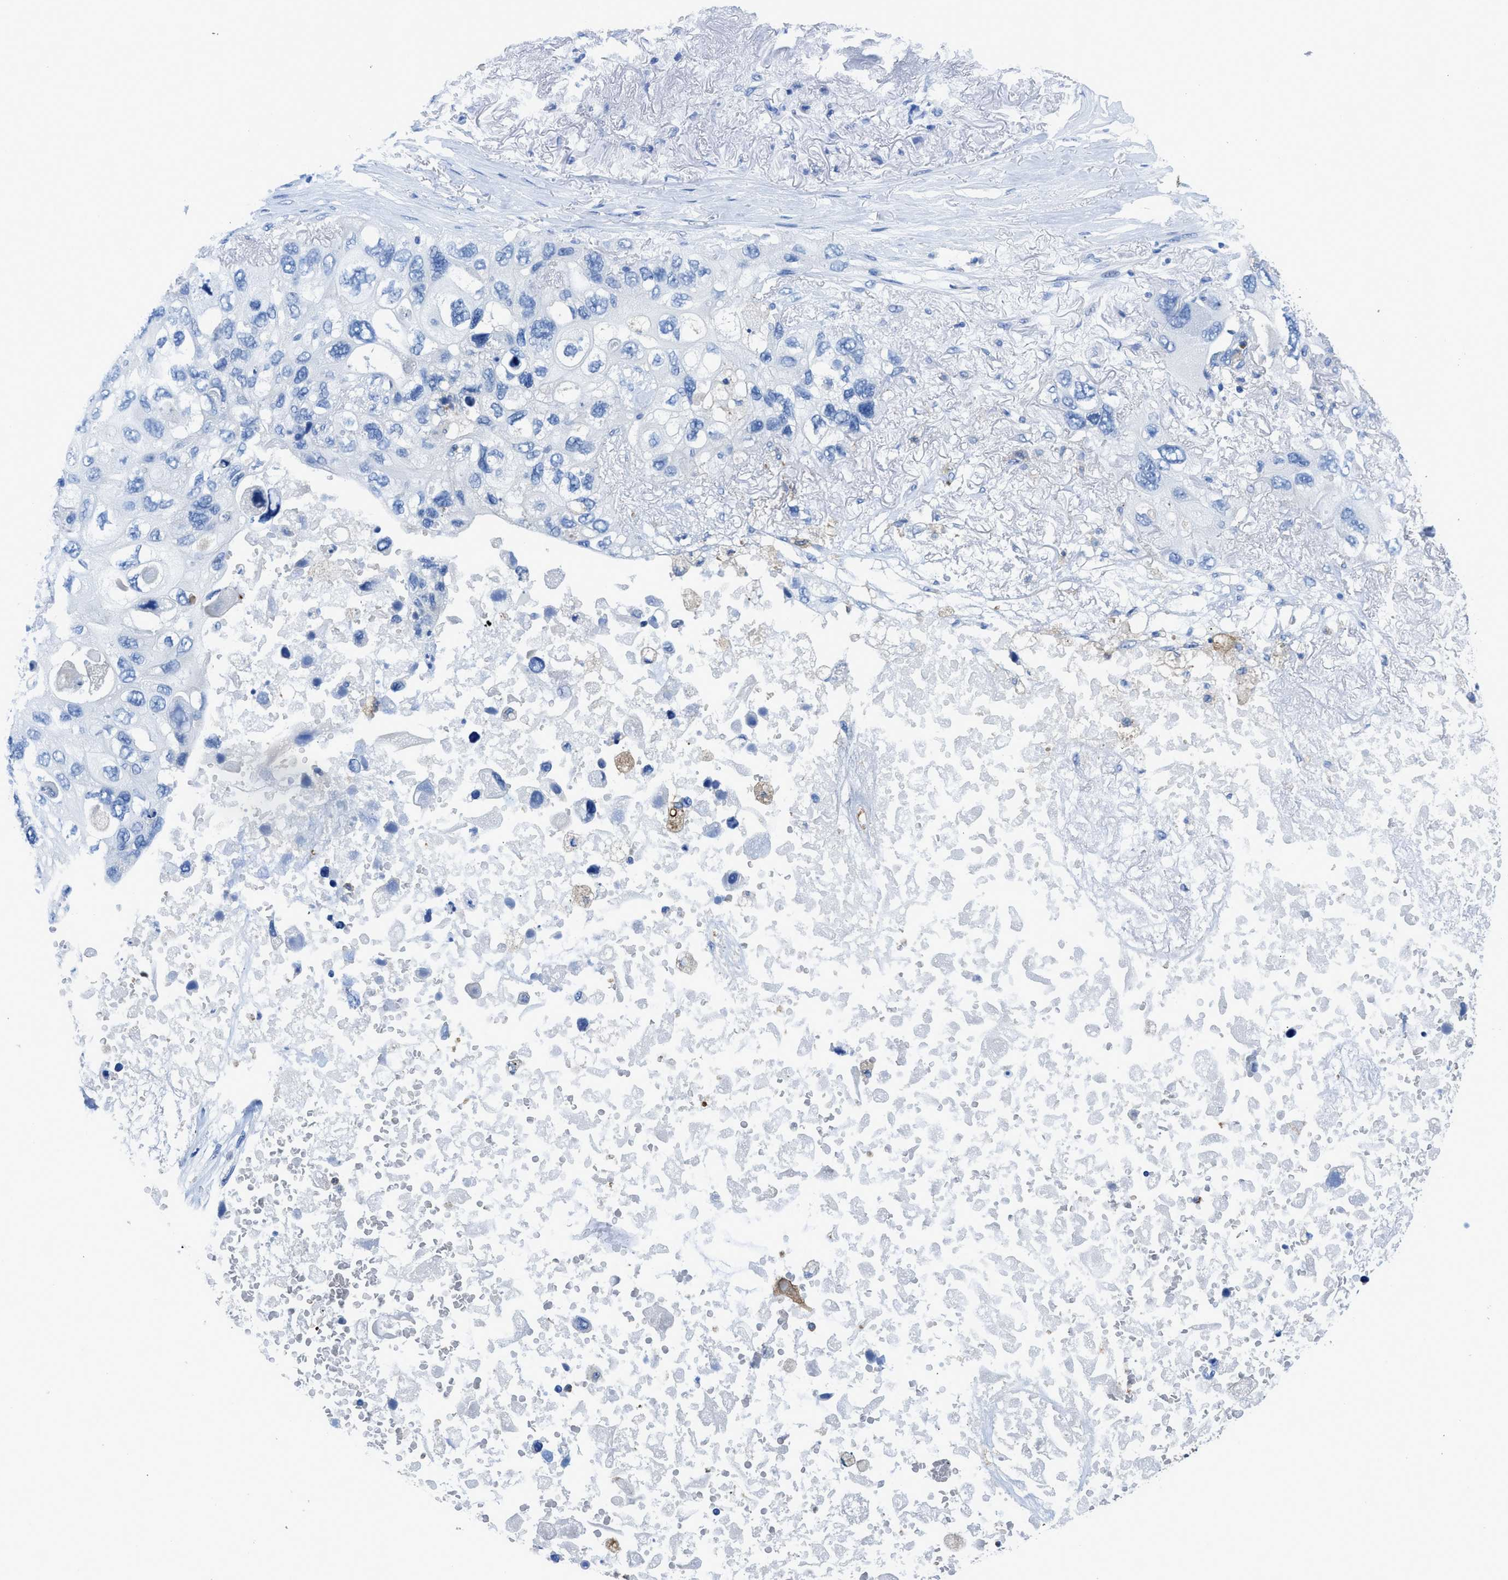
{"staining": {"intensity": "negative", "quantity": "none", "location": "none"}, "tissue": "lung cancer", "cell_type": "Tumor cells", "image_type": "cancer", "snomed": [{"axis": "morphology", "description": "Squamous cell carcinoma, NOS"}, {"axis": "topography", "description": "Lung"}], "caption": "High magnification brightfield microscopy of squamous cell carcinoma (lung) stained with DAB (3,3'-diaminobenzidine) (brown) and counterstained with hematoxylin (blue): tumor cells show no significant staining. (Brightfield microscopy of DAB (3,3'-diaminobenzidine) immunohistochemistry (IHC) at high magnification).", "gene": "NEB", "patient": {"sex": "female", "age": 73}}